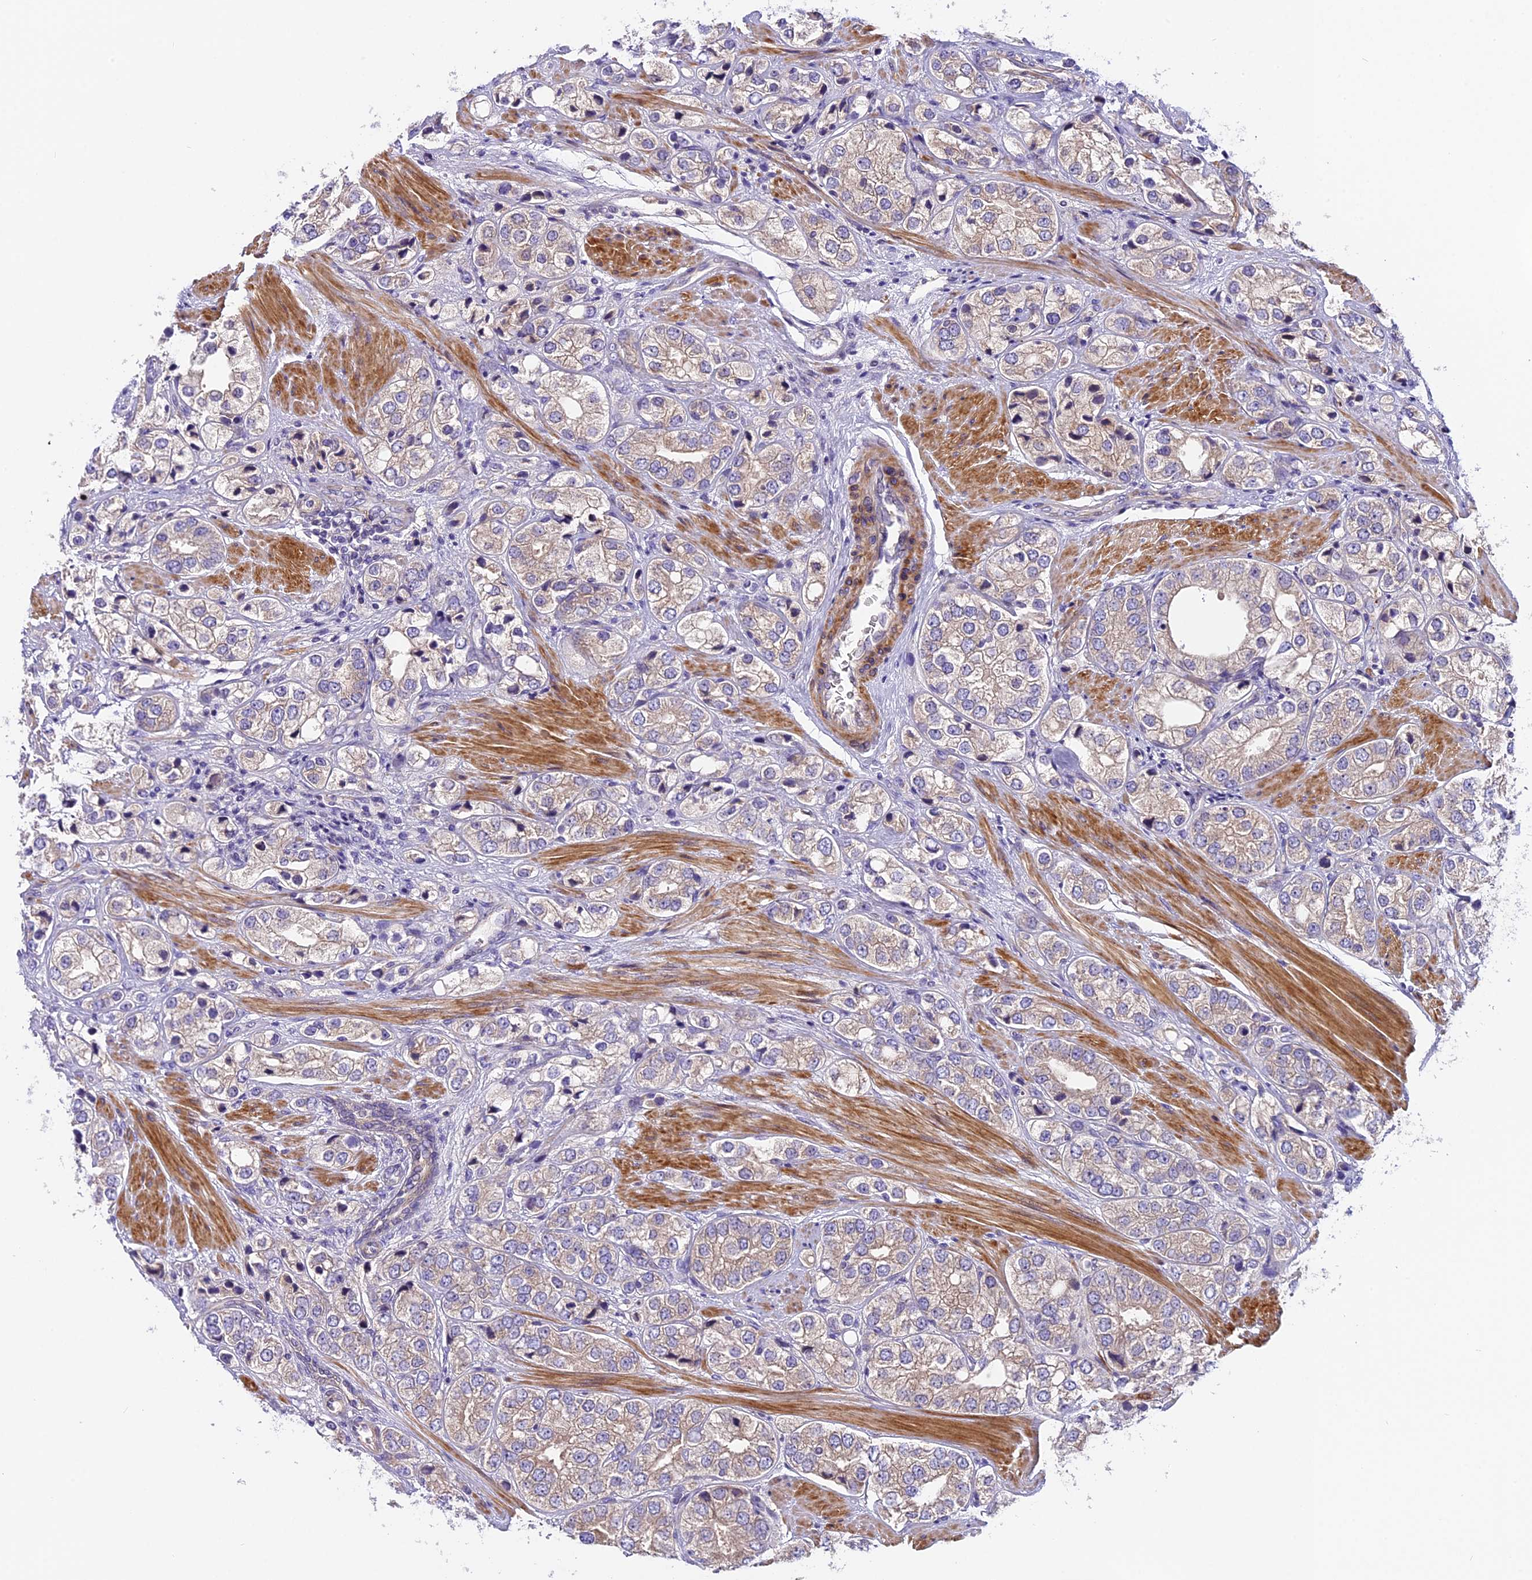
{"staining": {"intensity": "weak", "quantity": "<25%", "location": "cytoplasmic/membranous"}, "tissue": "prostate cancer", "cell_type": "Tumor cells", "image_type": "cancer", "snomed": [{"axis": "morphology", "description": "Adenocarcinoma, High grade"}, {"axis": "topography", "description": "Prostate"}], "caption": "IHC histopathology image of neoplastic tissue: adenocarcinoma (high-grade) (prostate) stained with DAB shows no significant protein expression in tumor cells.", "gene": "FAM98C", "patient": {"sex": "male", "age": 50}}